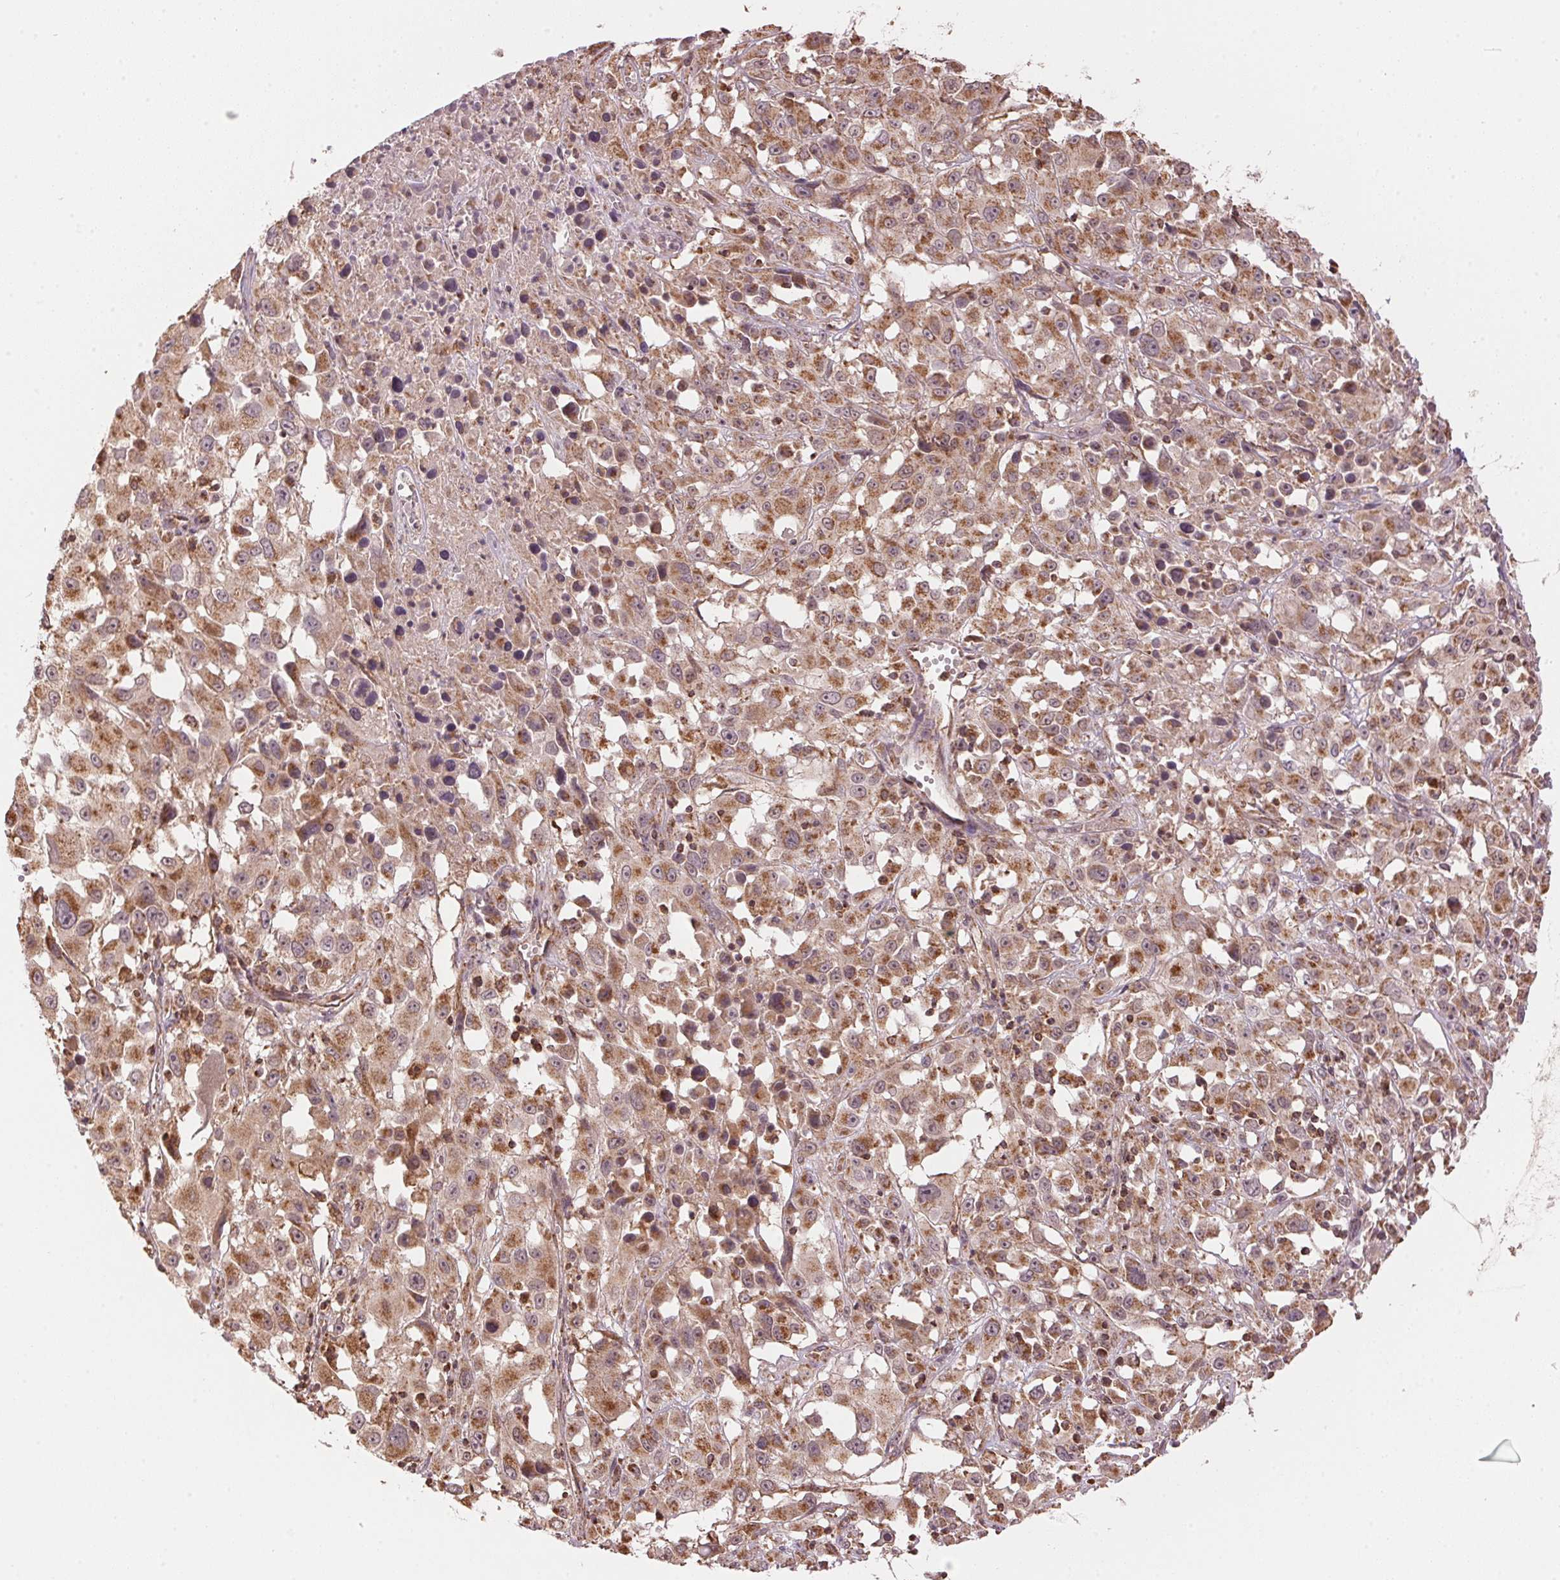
{"staining": {"intensity": "moderate", "quantity": ">75%", "location": "cytoplasmic/membranous"}, "tissue": "melanoma", "cell_type": "Tumor cells", "image_type": "cancer", "snomed": [{"axis": "morphology", "description": "Malignant melanoma, Metastatic site"}, {"axis": "topography", "description": "Soft tissue"}], "caption": "Protein staining shows moderate cytoplasmic/membranous staining in about >75% of tumor cells in malignant melanoma (metastatic site).", "gene": "ARHGAP6", "patient": {"sex": "male", "age": 50}}